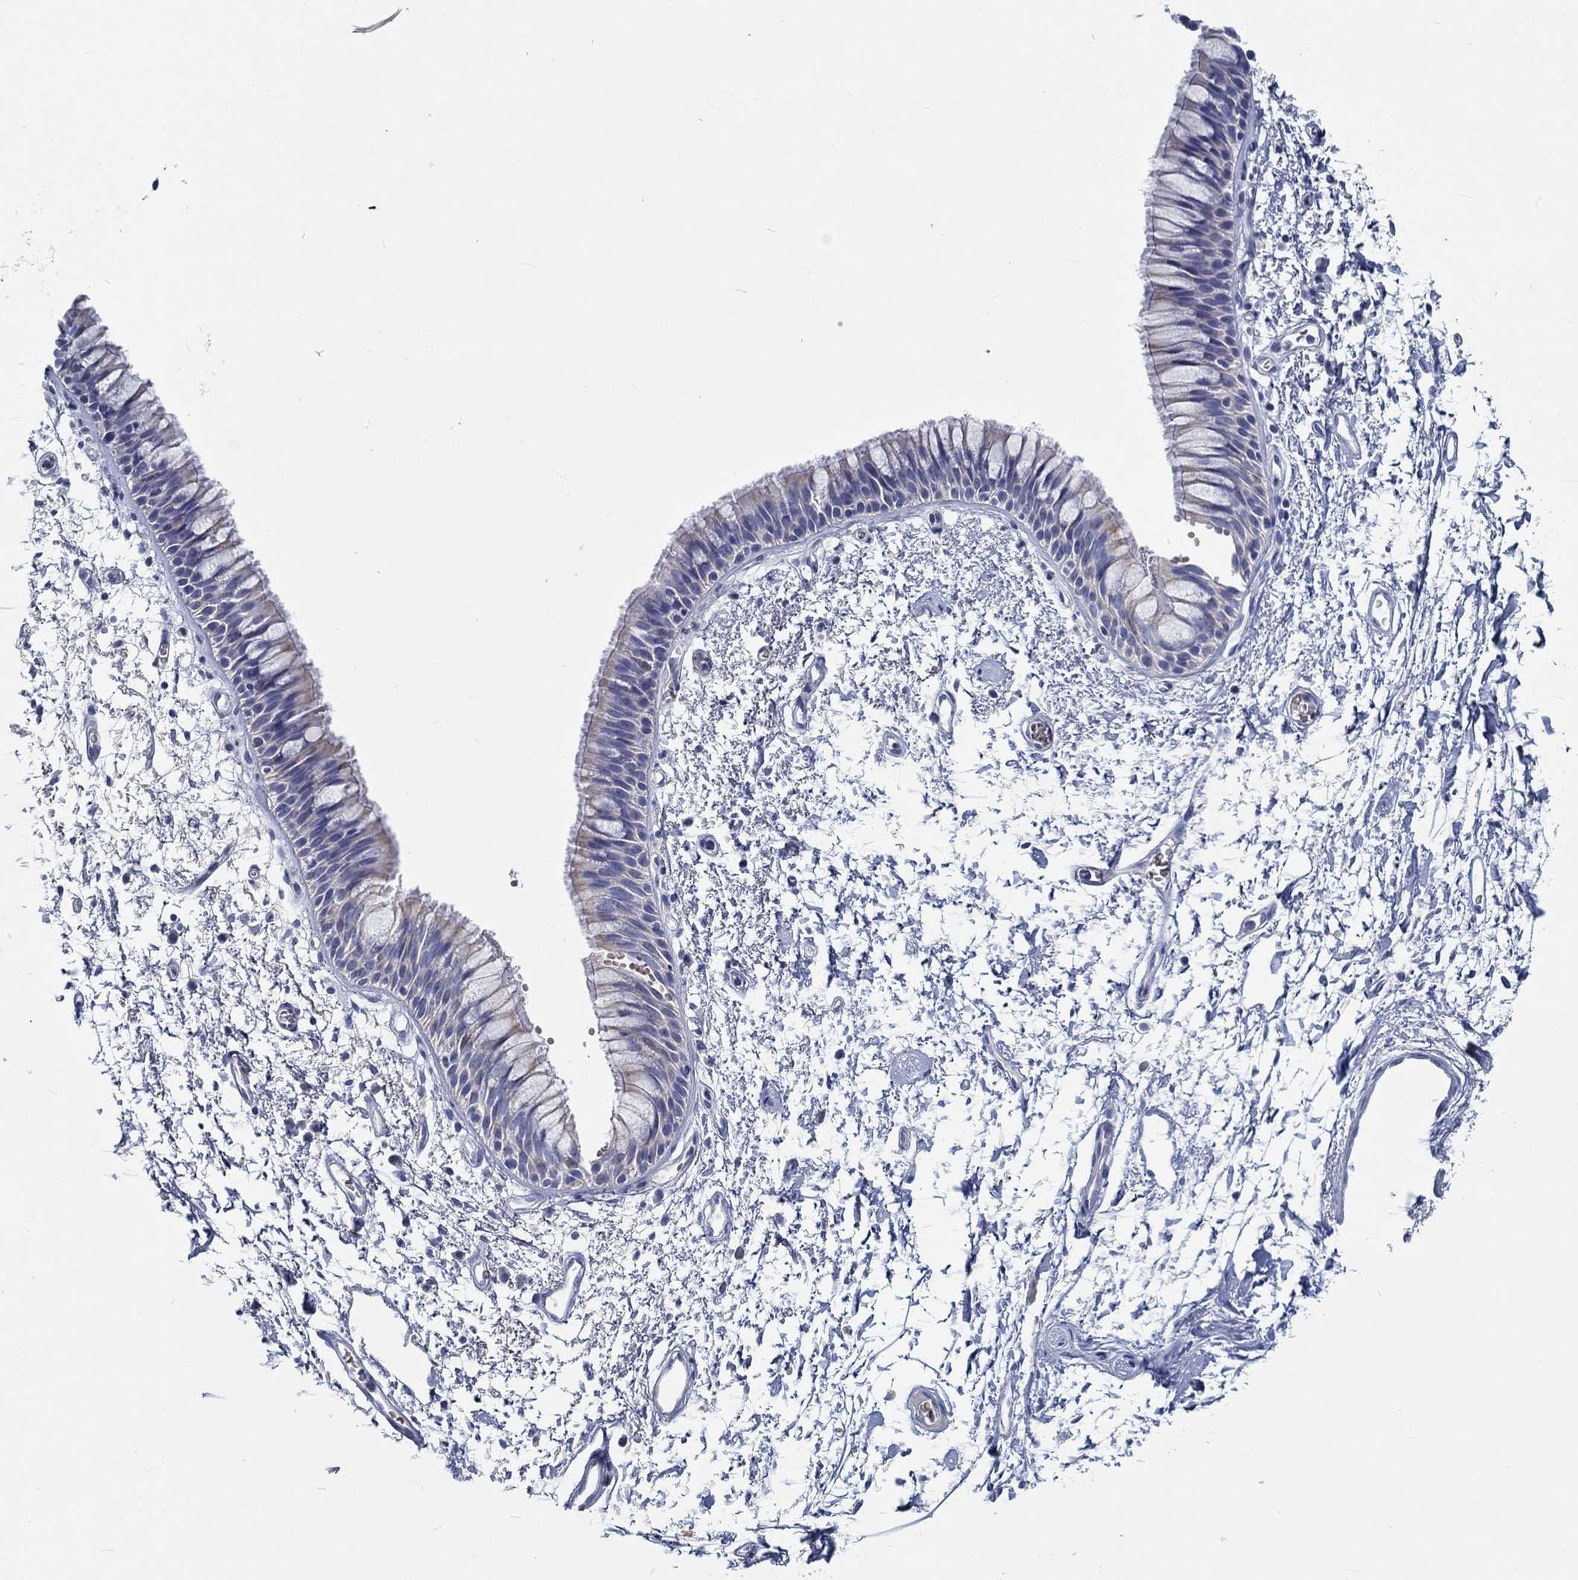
{"staining": {"intensity": "weak", "quantity": "<25%", "location": "cytoplasmic/membranous"}, "tissue": "bronchus", "cell_type": "Respiratory epithelial cells", "image_type": "normal", "snomed": [{"axis": "morphology", "description": "Normal tissue, NOS"}, {"axis": "topography", "description": "Cartilage tissue"}, {"axis": "topography", "description": "Bronchus"}], "caption": "Immunohistochemistry (IHC) image of benign bronchus: bronchus stained with DAB displays no significant protein expression in respiratory epithelial cells.", "gene": "MYBPC1", "patient": {"sex": "male", "age": 66}}